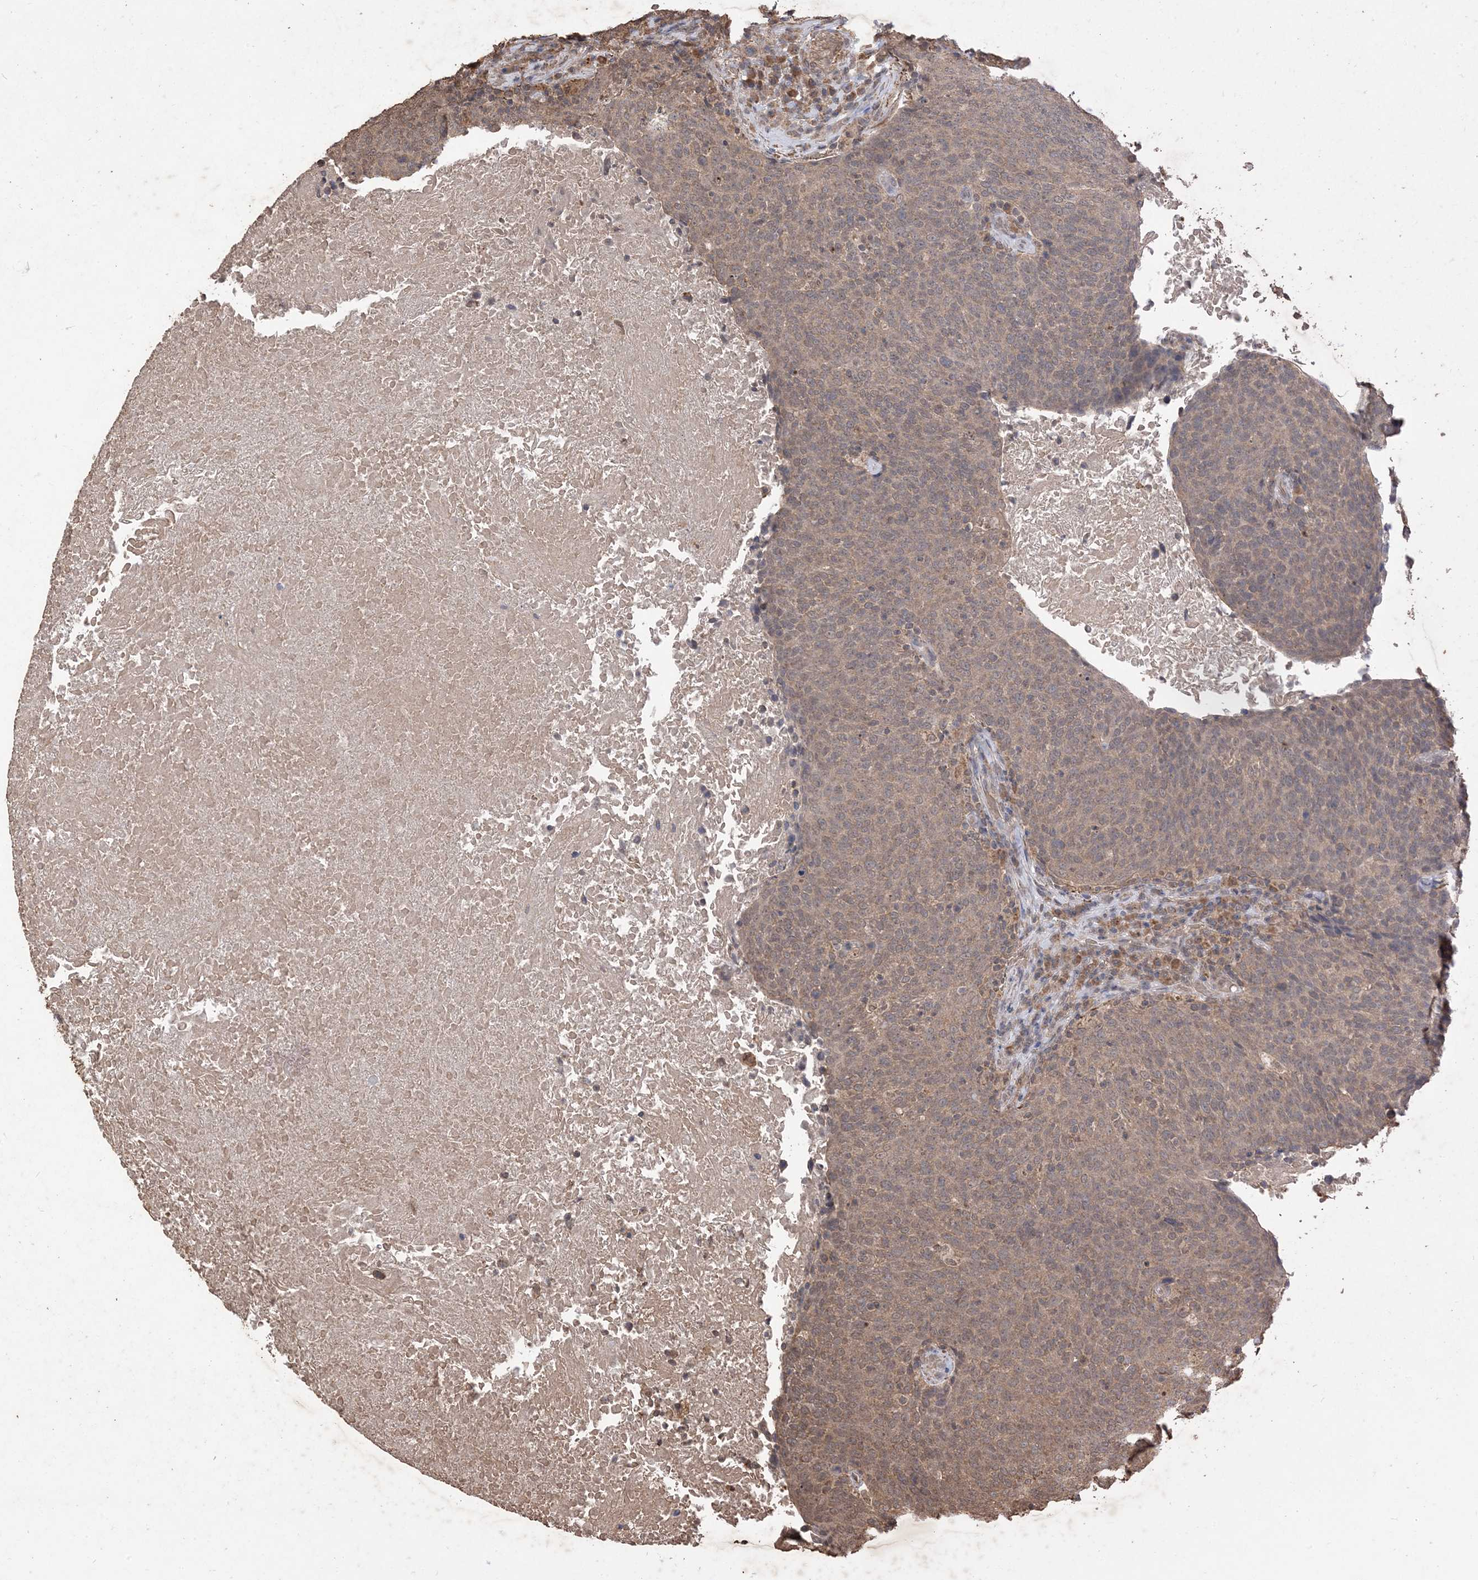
{"staining": {"intensity": "moderate", "quantity": ">75%", "location": "cytoplasmic/membranous"}, "tissue": "head and neck cancer", "cell_type": "Tumor cells", "image_type": "cancer", "snomed": [{"axis": "morphology", "description": "Squamous cell carcinoma, NOS"}, {"axis": "morphology", "description": "Squamous cell carcinoma, metastatic, NOS"}, {"axis": "topography", "description": "Lymph node"}, {"axis": "topography", "description": "Head-Neck"}], "caption": "Immunohistochemistry of head and neck cancer demonstrates medium levels of moderate cytoplasmic/membranous expression in approximately >75% of tumor cells.", "gene": "HPS4", "patient": {"sex": "male", "age": 62}}